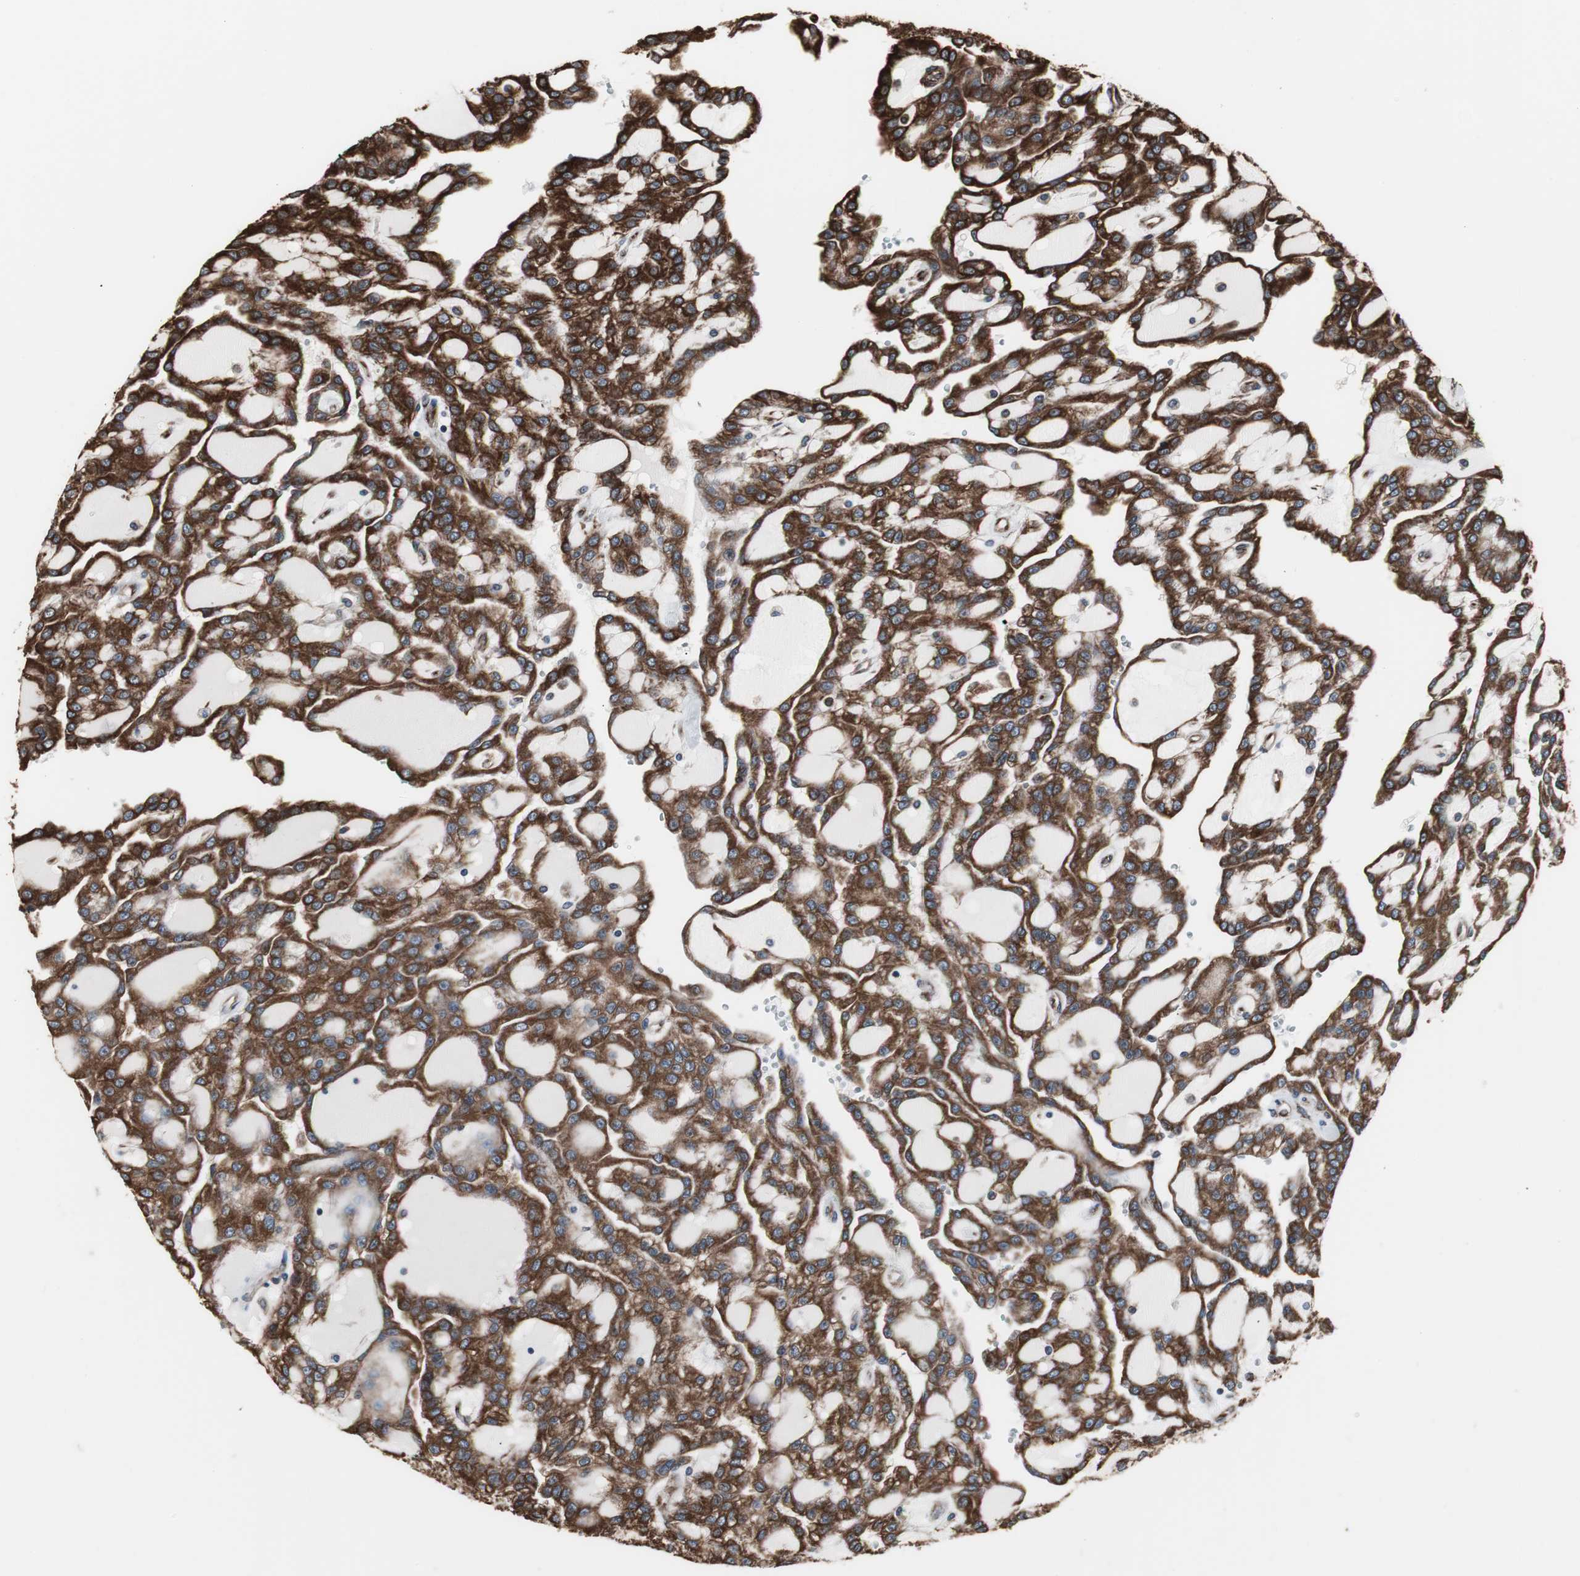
{"staining": {"intensity": "strong", "quantity": ">75%", "location": "cytoplasmic/membranous"}, "tissue": "renal cancer", "cell_type": "Tumor cells", "image_type": "cancer", "snomed": [{"axis": "morphology", "description": "Adenocarcinoma, NOS"}, {"axis": "topography", "description": "Kidney"}], "caption": "The micrograph reveals immunohistochemical staining of renal cancer. There is strong cytoplasmic/membranous positivity is seen in about >75% of tumor cells.", "gene": "CALU", "patient": {"sex": "male", "age": 63}}